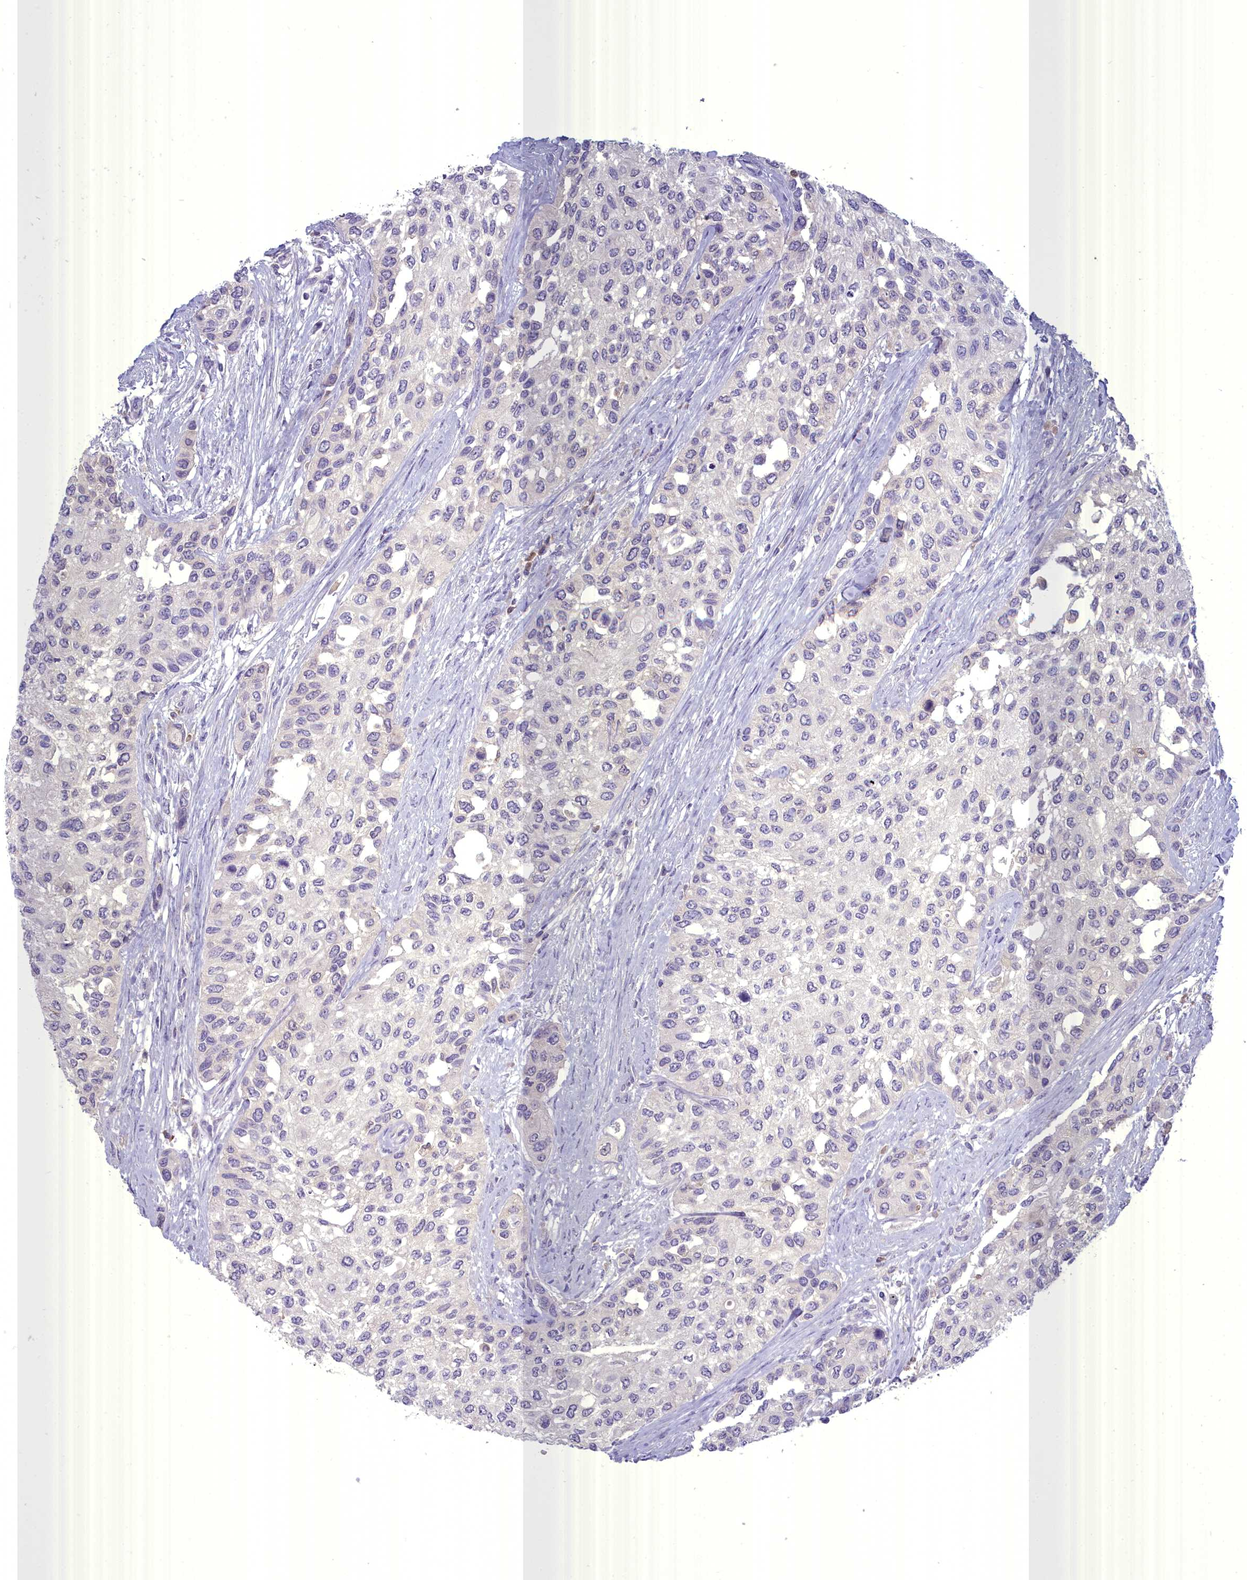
{"staining": {"intensity": "negative", "quantity": "none", "location": "none"}, "tissue": "urothelial cancer", "cell_type": "Tumor cells", "image_type": "cancer", "snomed": [{"axis": "morphology", "description": "Normal tissue, NOS"}, {"axis": "morphology", "description": "Urothelial carcinoma, High grade"}, {"axis": "topography", "description": "Vascular tissue"}, {"axis": "topography", "description": "Urinary bladder"}], "caption": "Immunohistochemical staining of urothelial cancer reveals no significant staining in tumor cells.", "gene": "BLNK", "patient": {"sex": "female", "age": 56}}